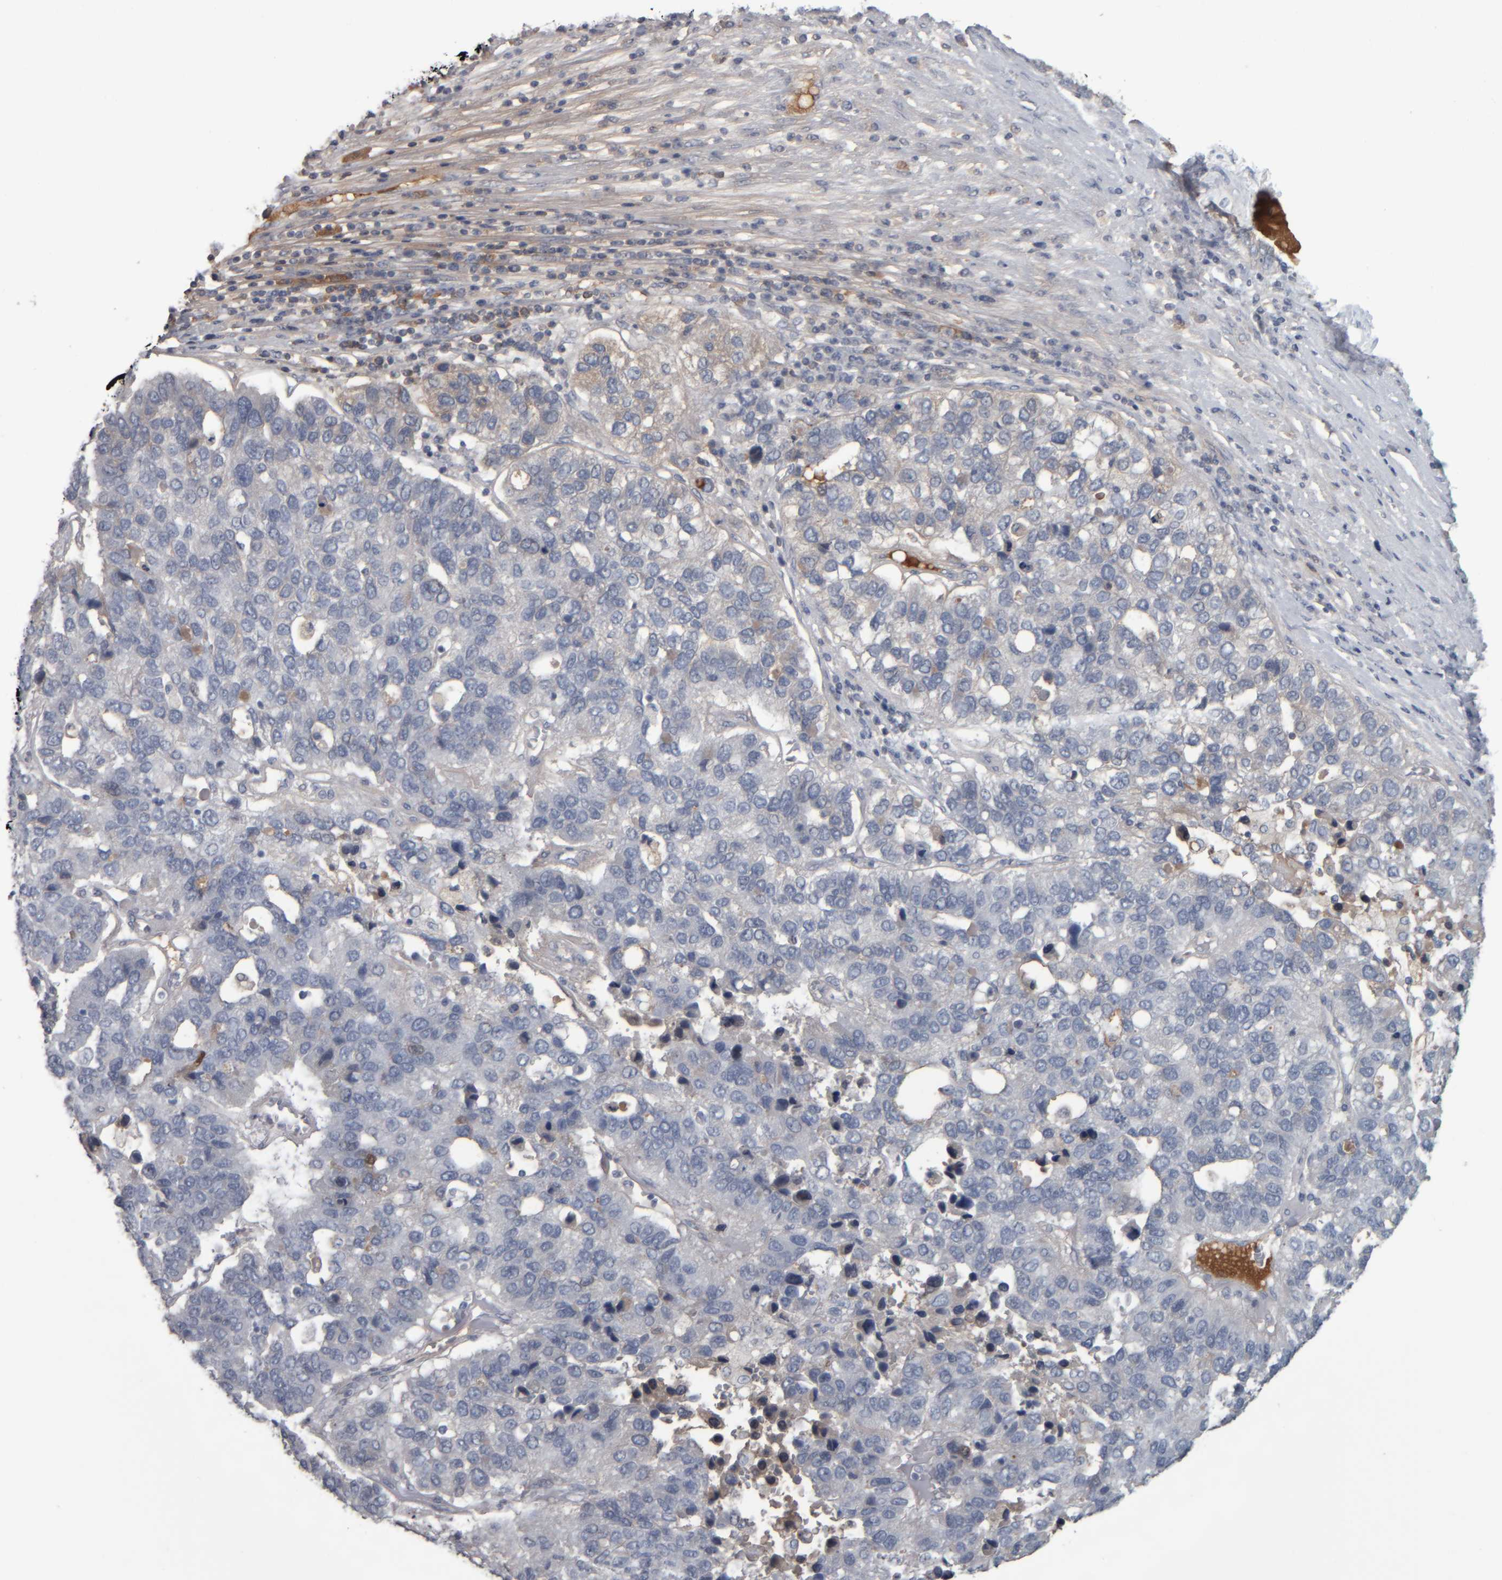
{"staining": {"intensity": "negative", "quantity": "none", "location": "none"}, "tissue": "pancreatic cancer", "cell_type": "Tumor cells", "image_type": "cancer", "snomed": [{"axis": "morphology", "description": "Adenocarcinoma, NOS"}, {"axis": "topography", "description": "Pancreas"}], "caption": "Human pancreatic cancer stained for a protein using immunohistochemistry (IHC) displays no expression in tumor cells.", "gene": "CAVIN4", "patient": {"sex": "female", "age": 61}}